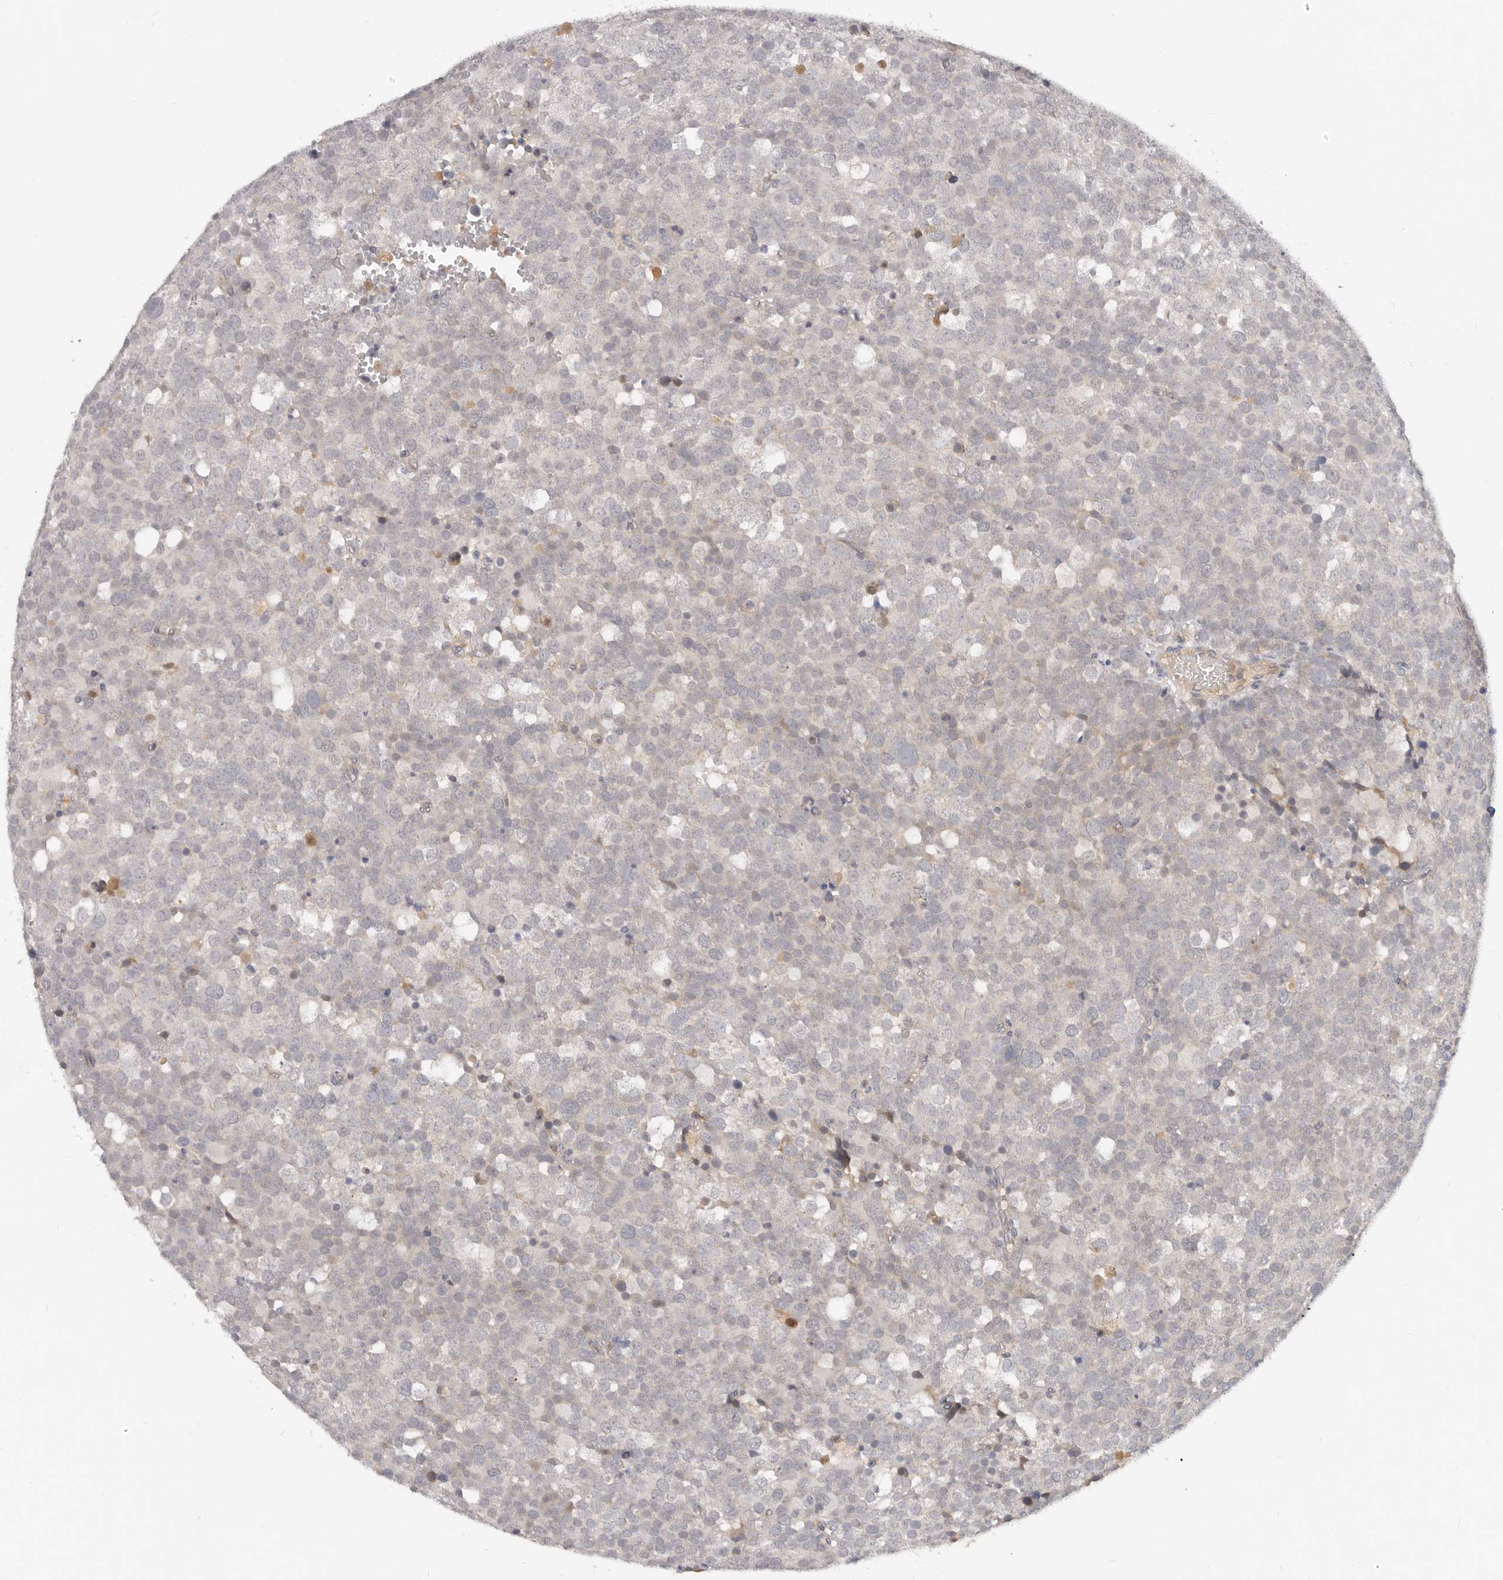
{"staining": {"intensity": "negative", "quantity": "none", "location": "none"}, "tissue": "testis cancer", "cell_type": "Tumor cells", "image_type": "cancer", "snomed": [{"axis": "morphology", "description": "Seminoma, NOS"}, {"axis": "topography", "description": "Testis"}], "caption": "Immunohistochemistry (IHC) micrograph of human seminoma (testis) stained for a protein (brown), which displays no positivity in tumor cells.", "gene": "USP49", "patient": {"sex": "male", "age": 71}}